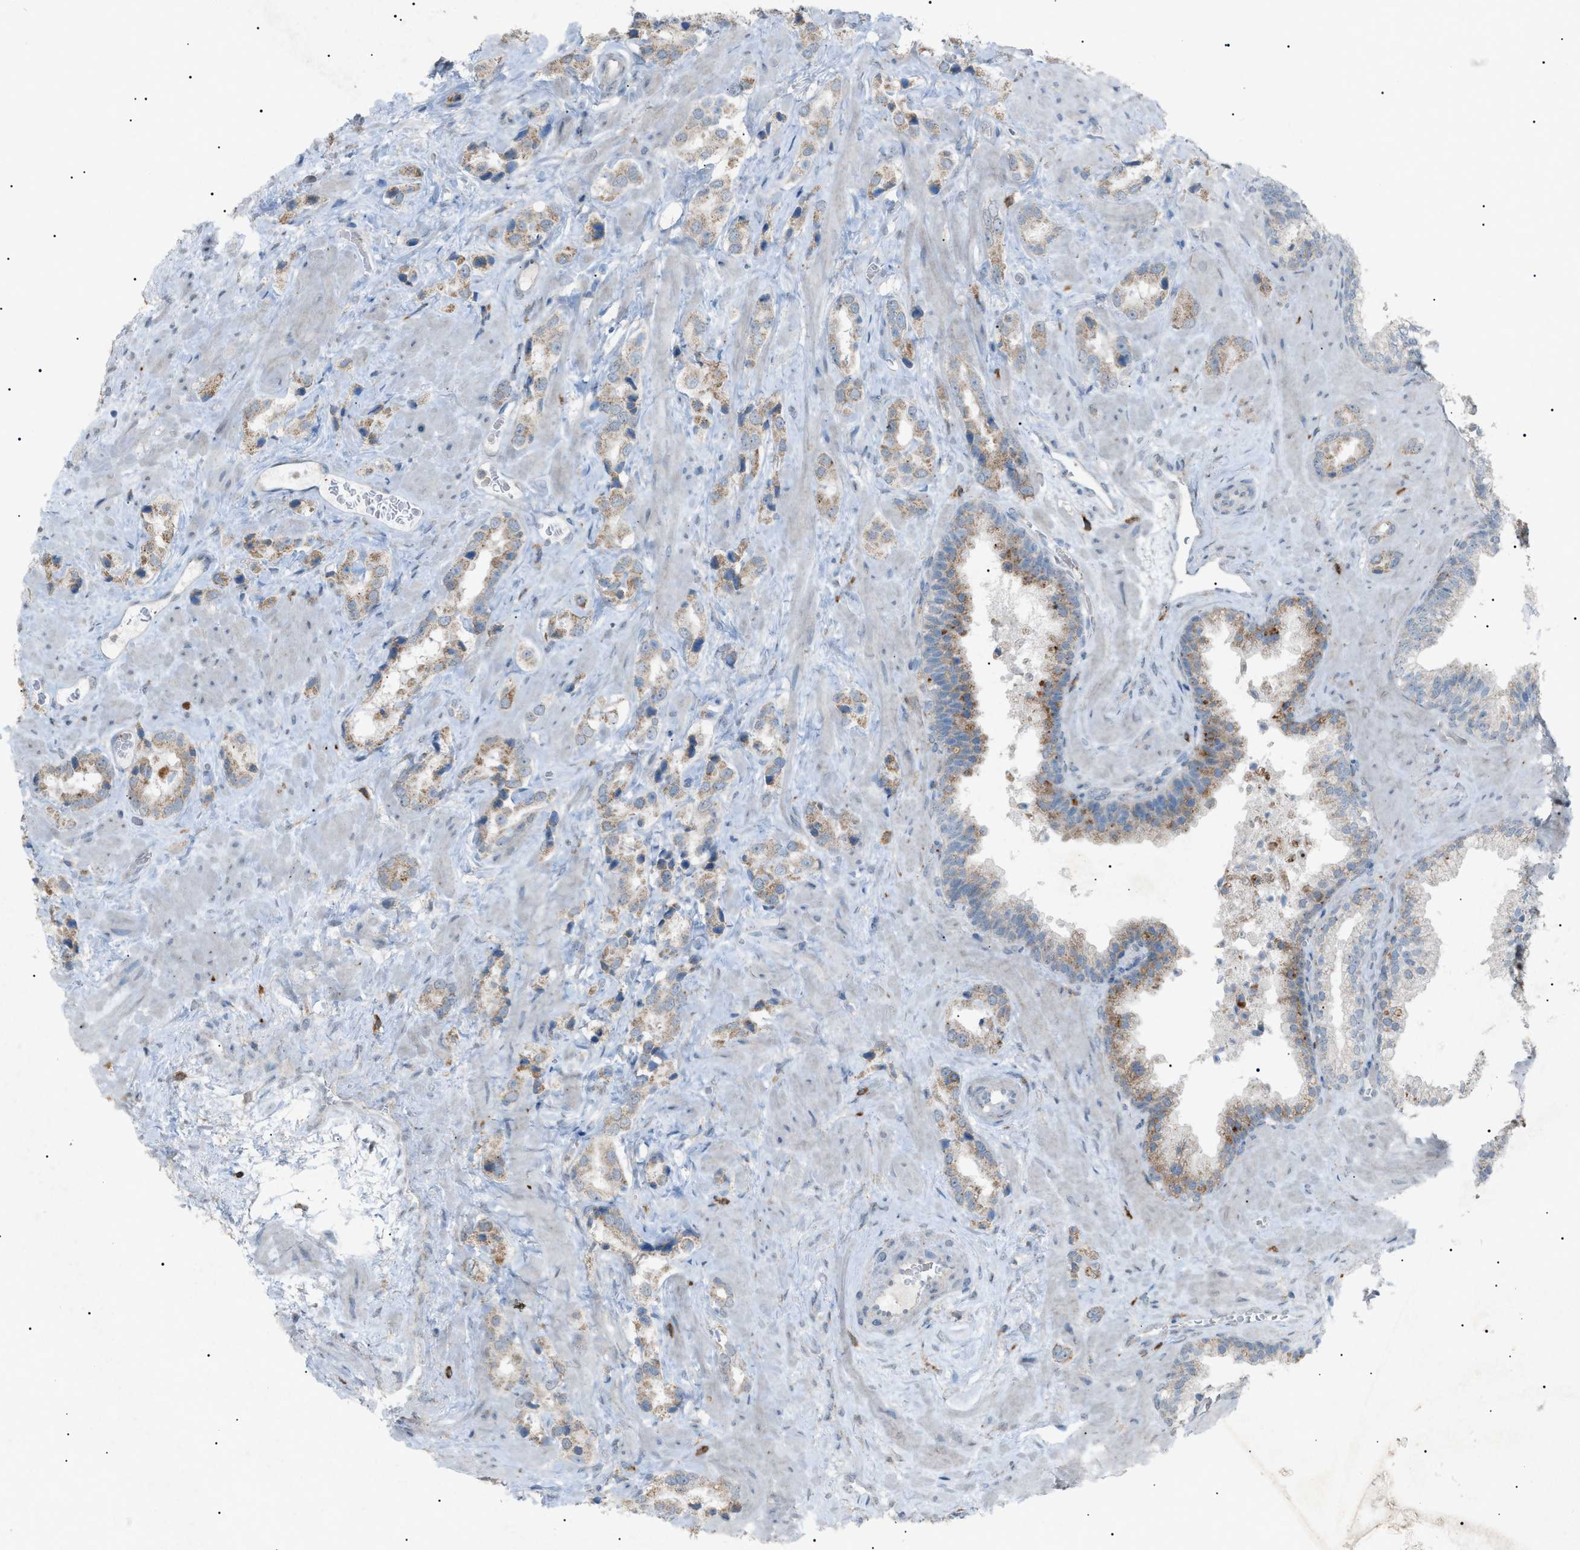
{"staining": {"intensity": "moderate", "quantity": "25%-75%", "location": "cytoplasmic/membranous"}, "tissue": "prostate cancer", "cell_type": "Tumor cells", "image_type": "cancer", "snomed": [{"axis": "morphology", "description": "Adenocarcinoma, High grade"}, {"axis": "topography", "description": "Prostate"}], "caption": "Immunohistochemistry (IHC) of human adenocarcinoma (high-grade) (prostate) demonstrates medium levels of moderate cytoplasmic/membranous staining in about 25%-75% of tumor cells.", "gene": "BTK", "patient": {"sex": "male", "age": 64}}